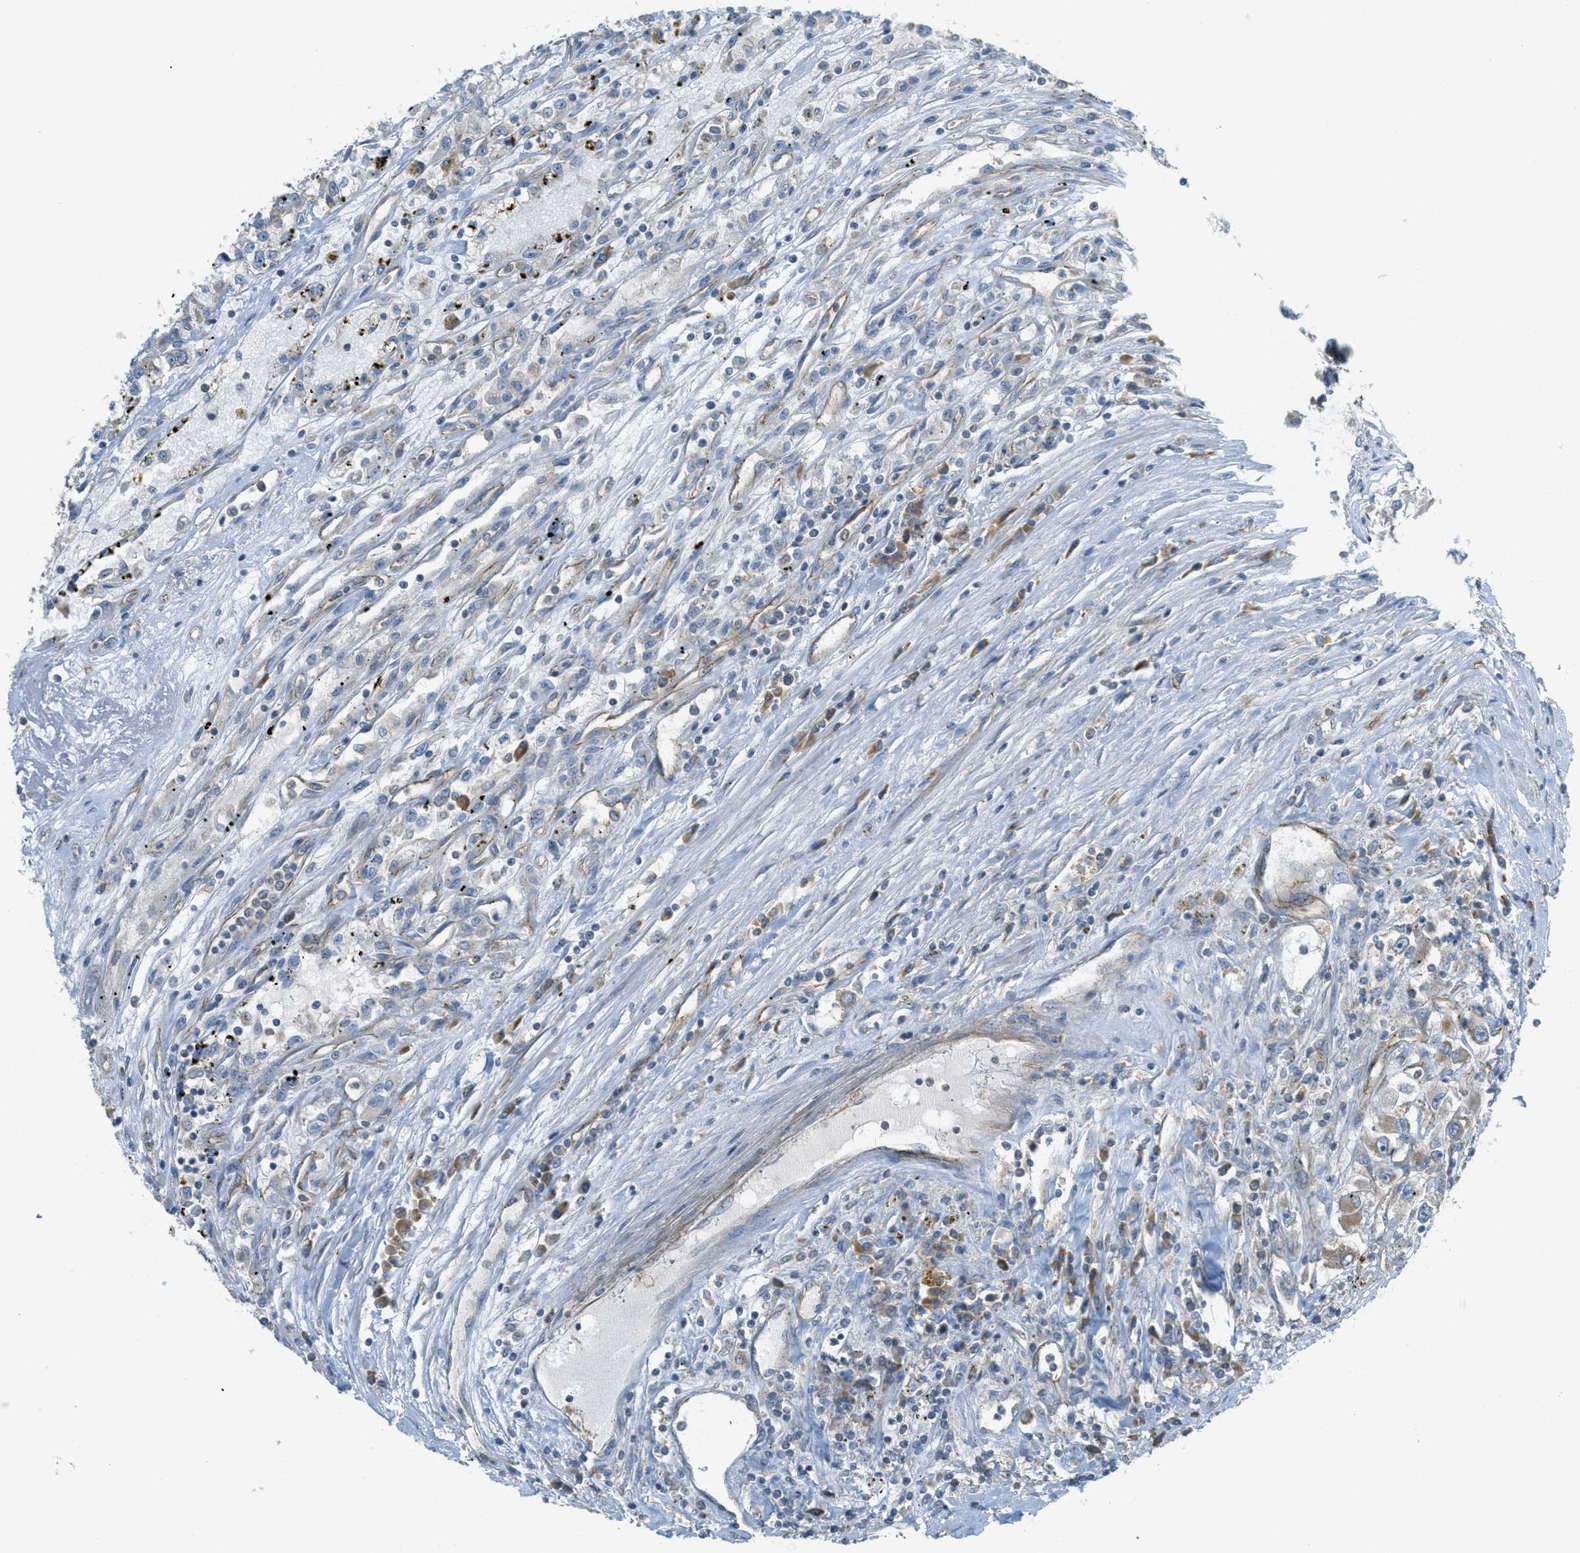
{"staining": {"intensity": "negative", "quantity": "none", "location": "none"}, "tissue": "renal cancer", "cell_type": "Tumor cells", "image_type": "cancer", "snomed": [{"axis": "morphology", "description": "Adenocarcinoma, NOS"}, {"axis": "topography", "description": "Kidney"}], "caption": "Histopathology image shows no significant protein expression in tumor cells of renal adenocarcinoma.", "gene": "JCAD", "patient": {"sex": "female", "age": 52}}